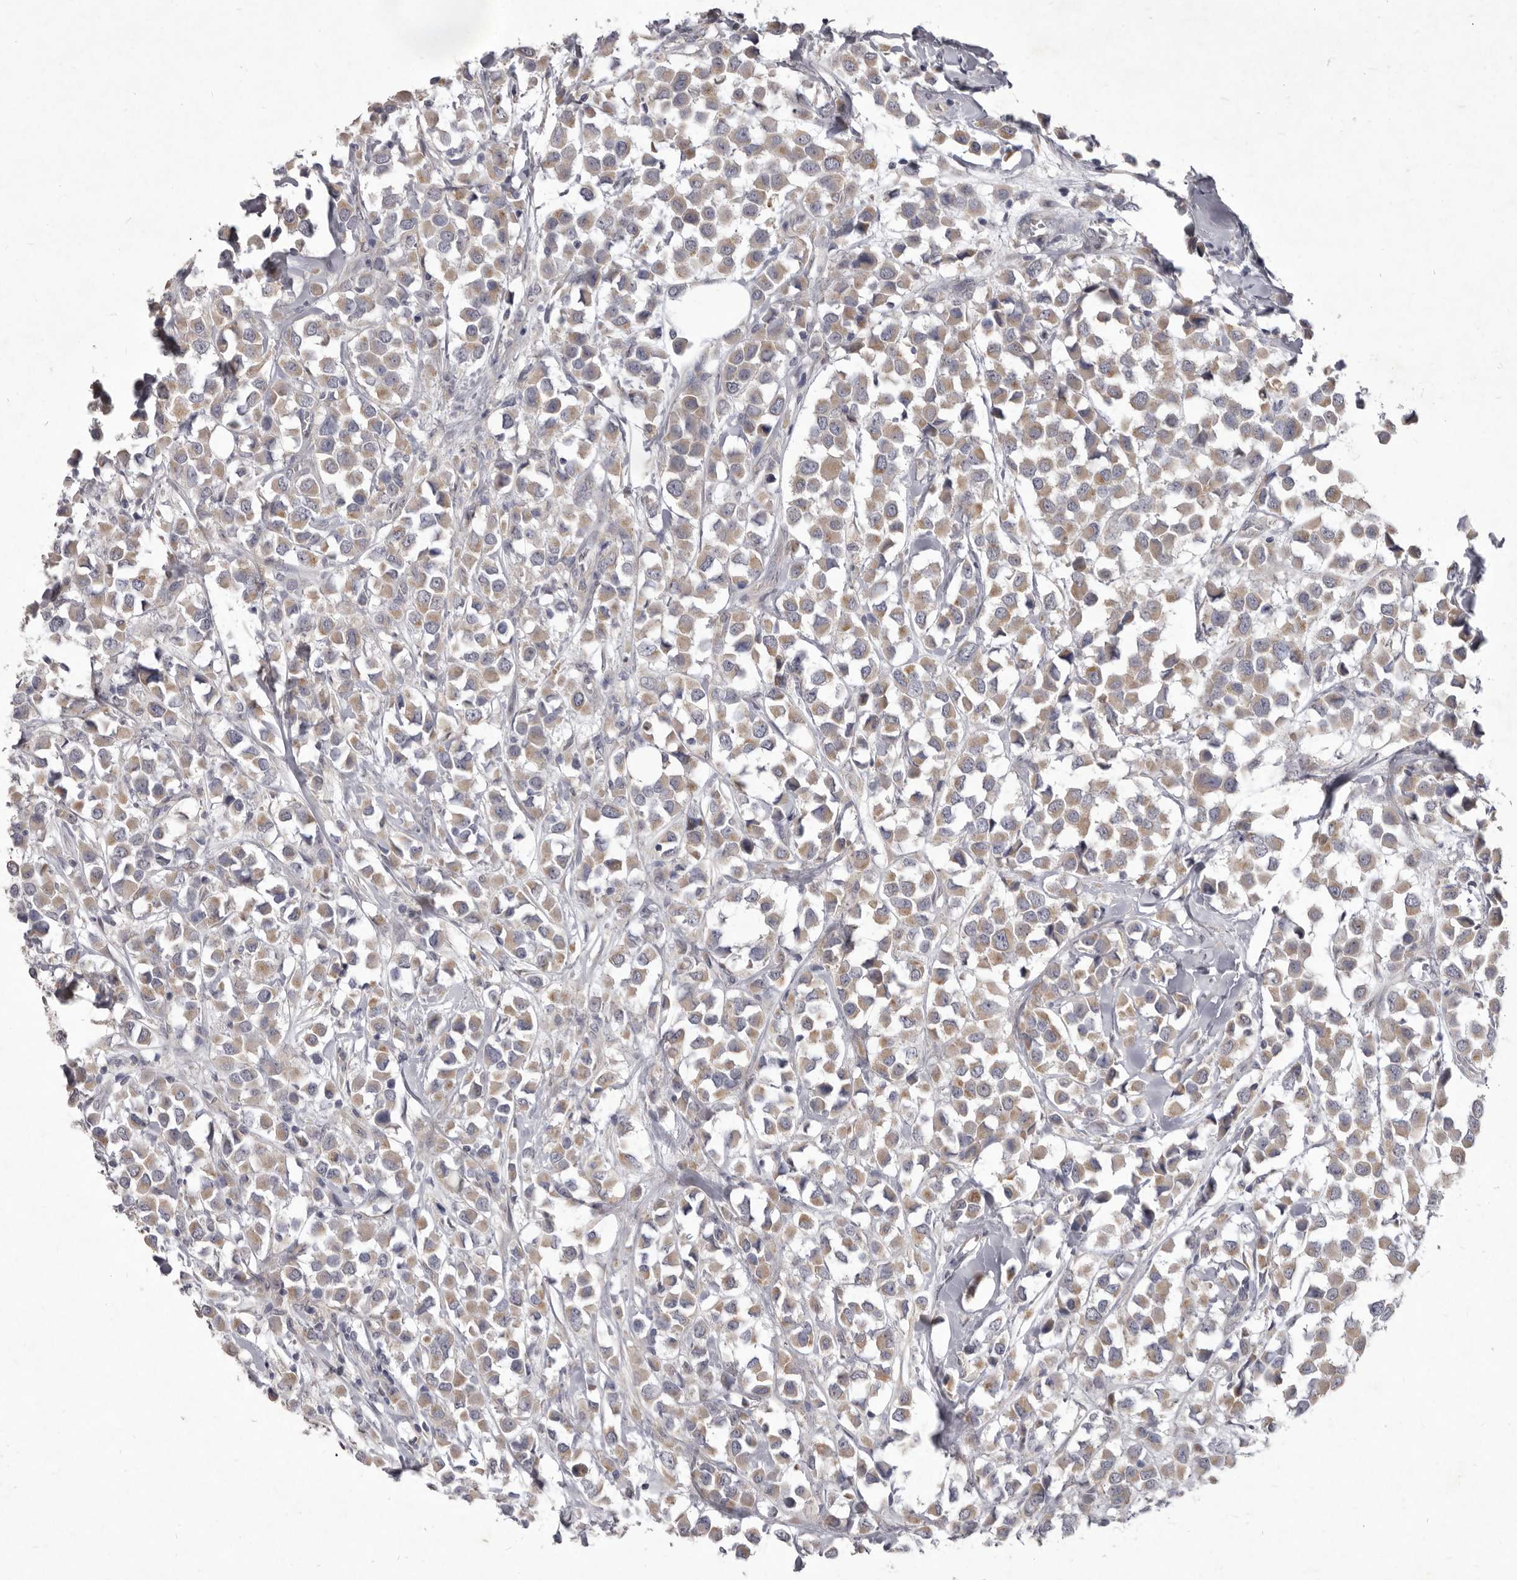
{"staining": {"intensity": "weak", "quantity": ">75%", "location": "cytoplasmic/membranous"}, "tissue": "breast cancer", "cell_type": "Tumor cells", "image_type": "cancer", "snomed": [{"axis": "morphology", "description": "Duct carcinoma"}, {"axis": "topography", "description": "Breast"}], "caption": "A micrograph showing weak cytoplasmic/membranous expression in about >75% of tumor cells in breast cancer, as visualized by brown immunohistochemical staining.", "gene": "P2RX6", "patient": {"sex": "female", "age": 61}}